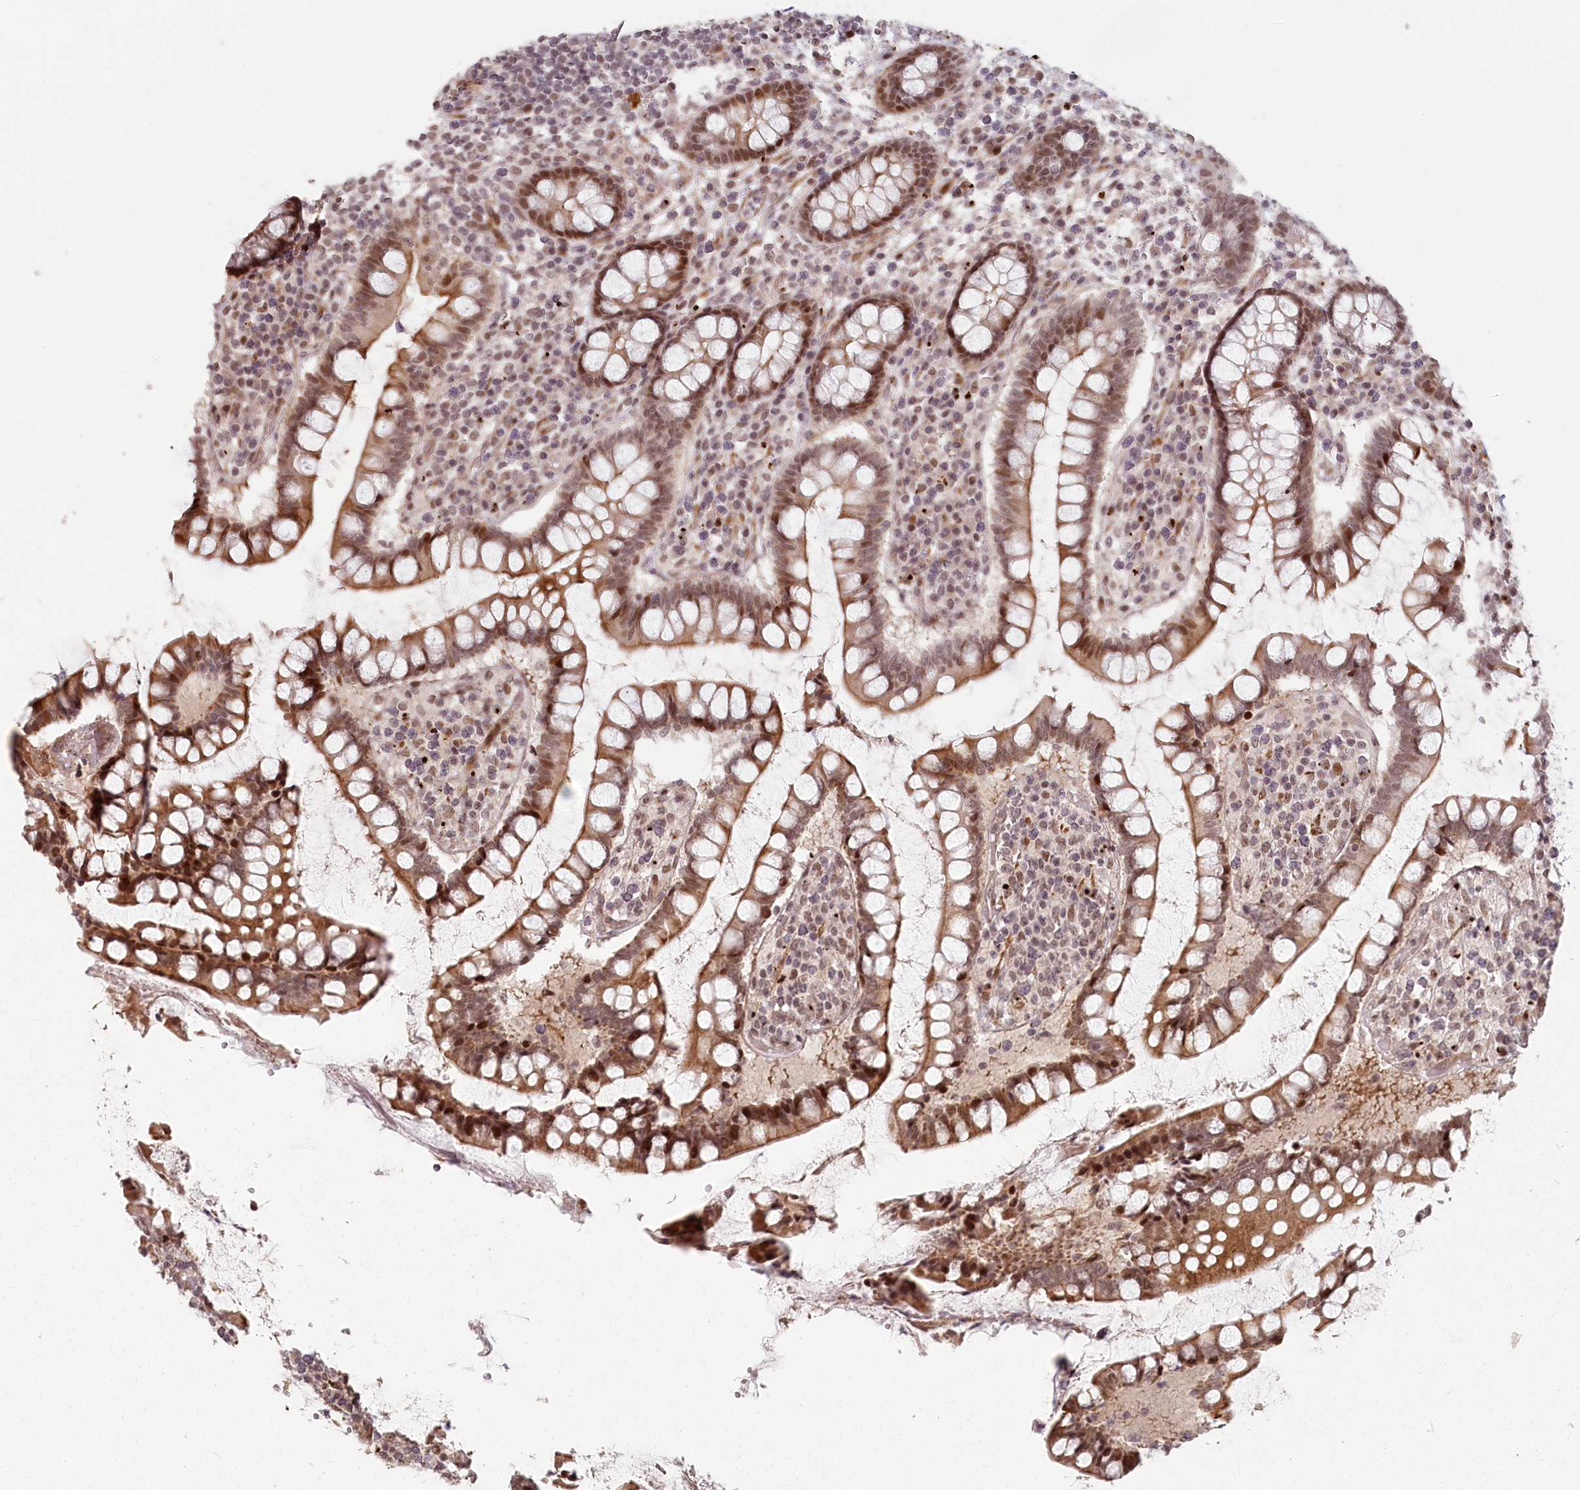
{"staining": {"intensity": "moderate", "quantity": "25%-75%", "location": "cytoplasmic/membranous,nuclear"}, "tissue": "colon", "cell_type": "Endothelial cells", "image_type": "normal", "snomed": [{"axis": "morphology", "description": "Normal tissue, NOS"}, {"axis": "topography", "description": "Colon"}], "caption": "Colon stained with a protein marker reveals moderate staining in endothelial cells.", "gene": "FAM204A", "patient": {"sex": "female", "age": 79}}